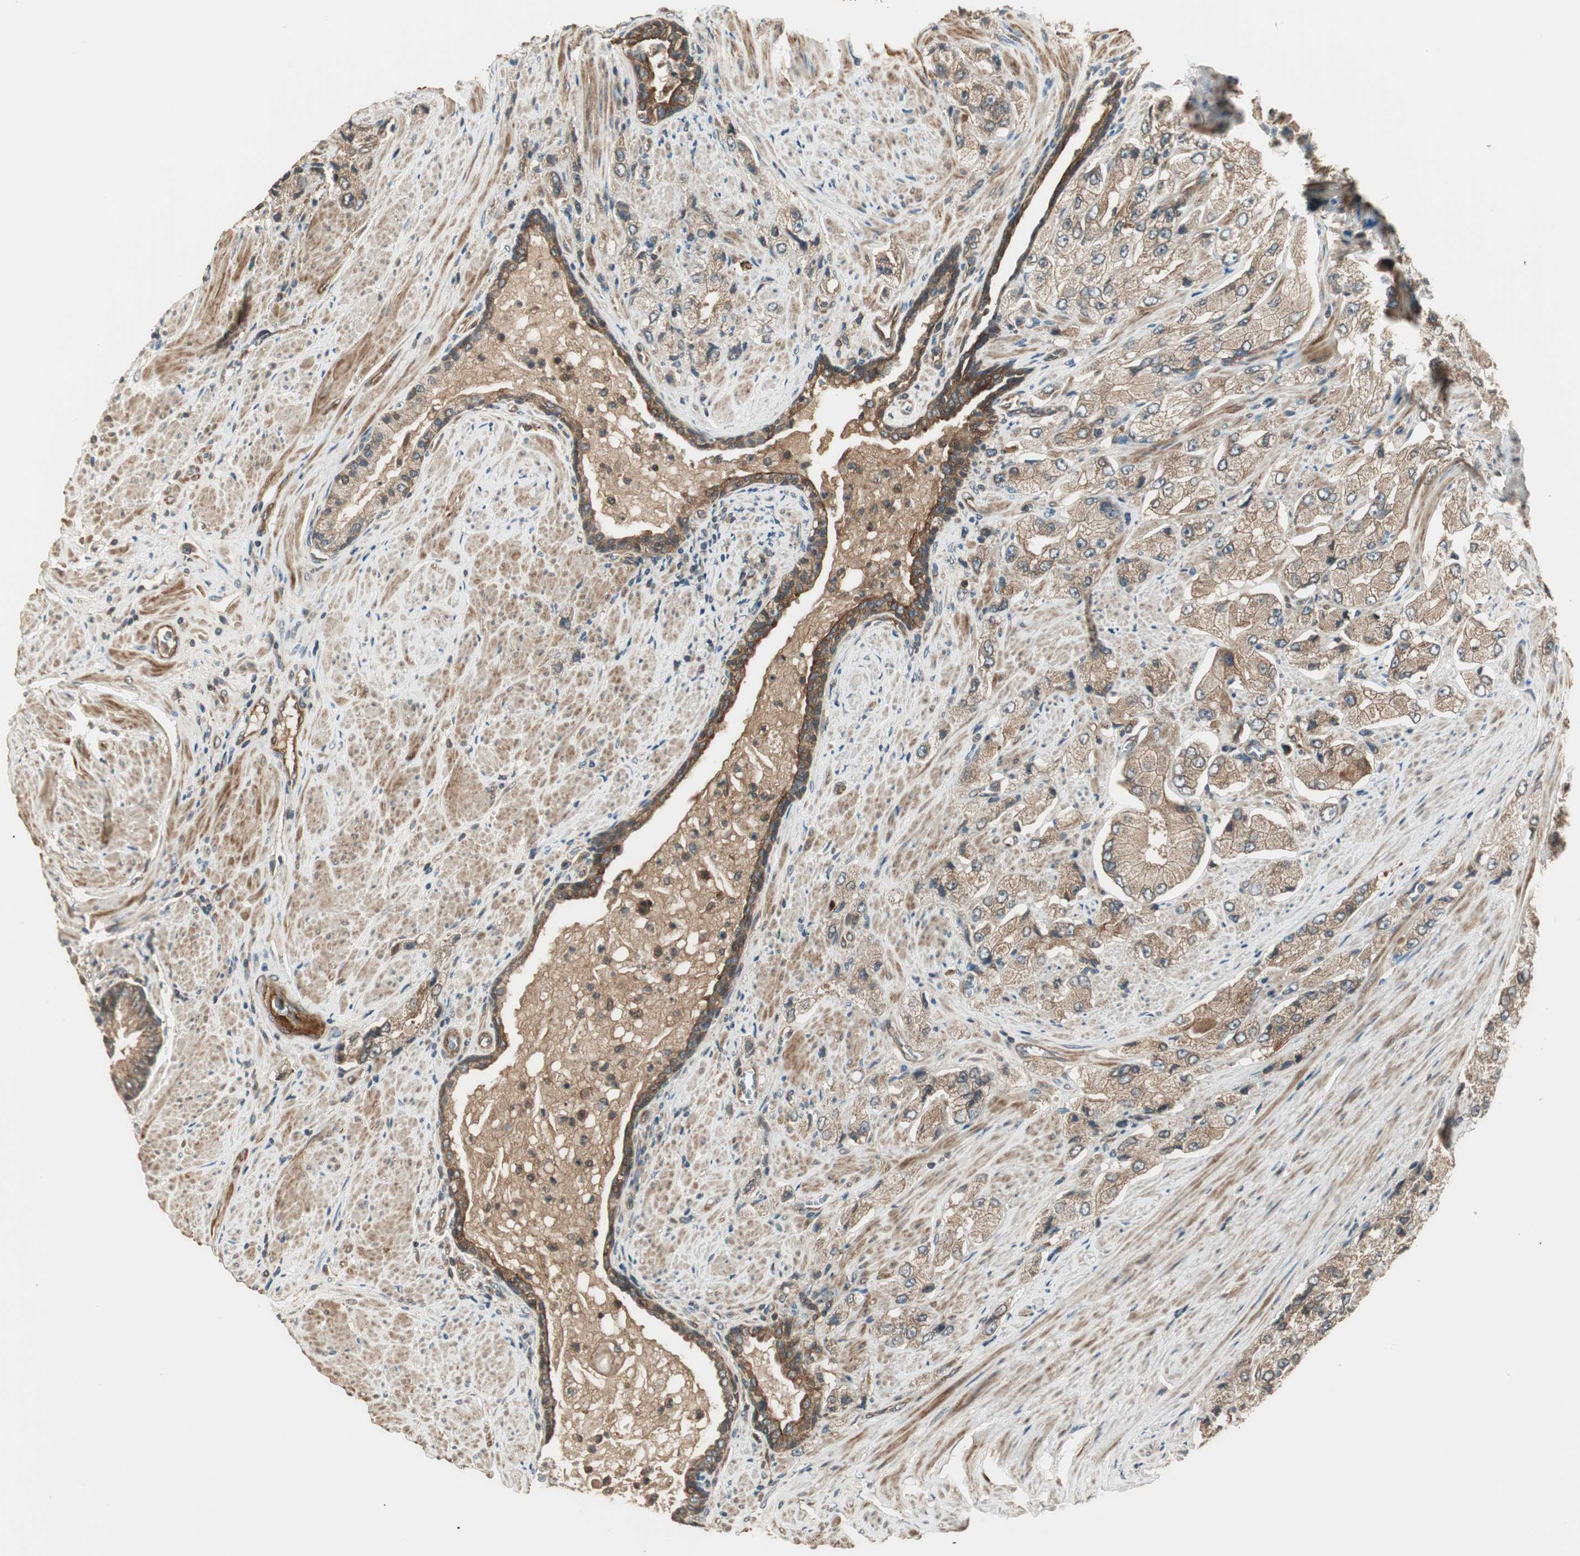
{"staining": {"intensity": "weak", "quantity": ">75%", "location": "cytoplasmic/membranous"}, "tissue": "prostate cancer", "cell_type": "Tumor cells", "image_type": "cancer", "snomed": [{"axis": "morphology", "description": "Adenocarcinoma, High grade"}, {"axis": "topography", "description": "Prostate"}], "caption": "A brown stain highlights weak cytoplasmic/membranous expression of a protein in human prostate high-grade adenocarcinoma tumor cells. (IHC, brightfield microscopy, high magnification).", "gene": "PFDN5", "patient": {"sex": "male", "age": 58}}